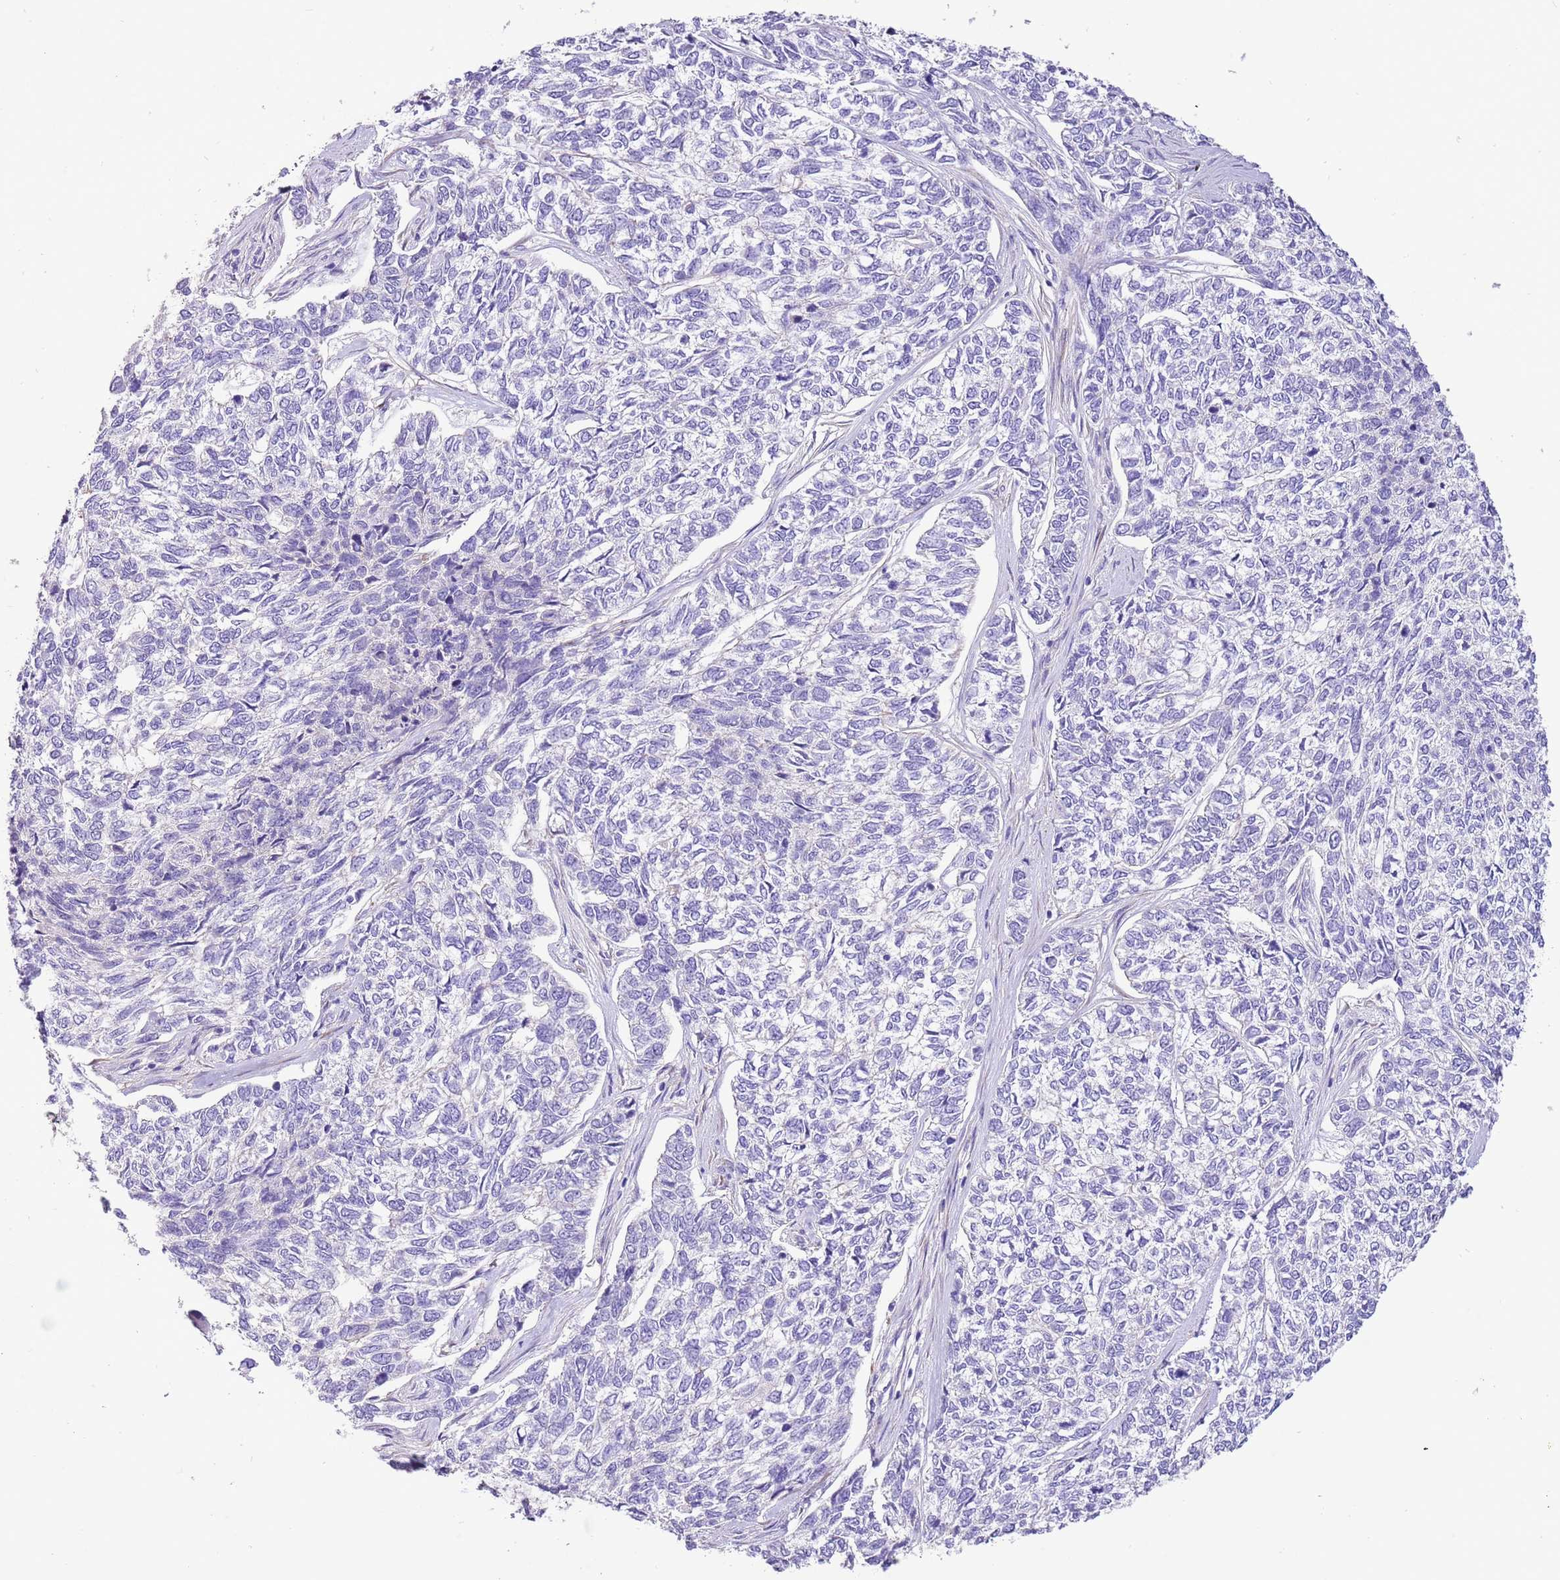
{"staining": {"intensity": "negative", "quantity": "none", "location": "none"}, "tissue": "skin cancer", "cell_type": "Tumor cells", "image_type": "cancer", "snomed": [{"axis": "morphology", "description": "Basal cell carcinoma"}, {"axis": "topography", "description": "Skin"}], "caption": "Human skin cancer stained for a protein using immunohistochemistry (IHC) exhibits no expression in tumor cells.", "gene": "KBTBD3", "patient": {"sex": "female", "age": 65}}